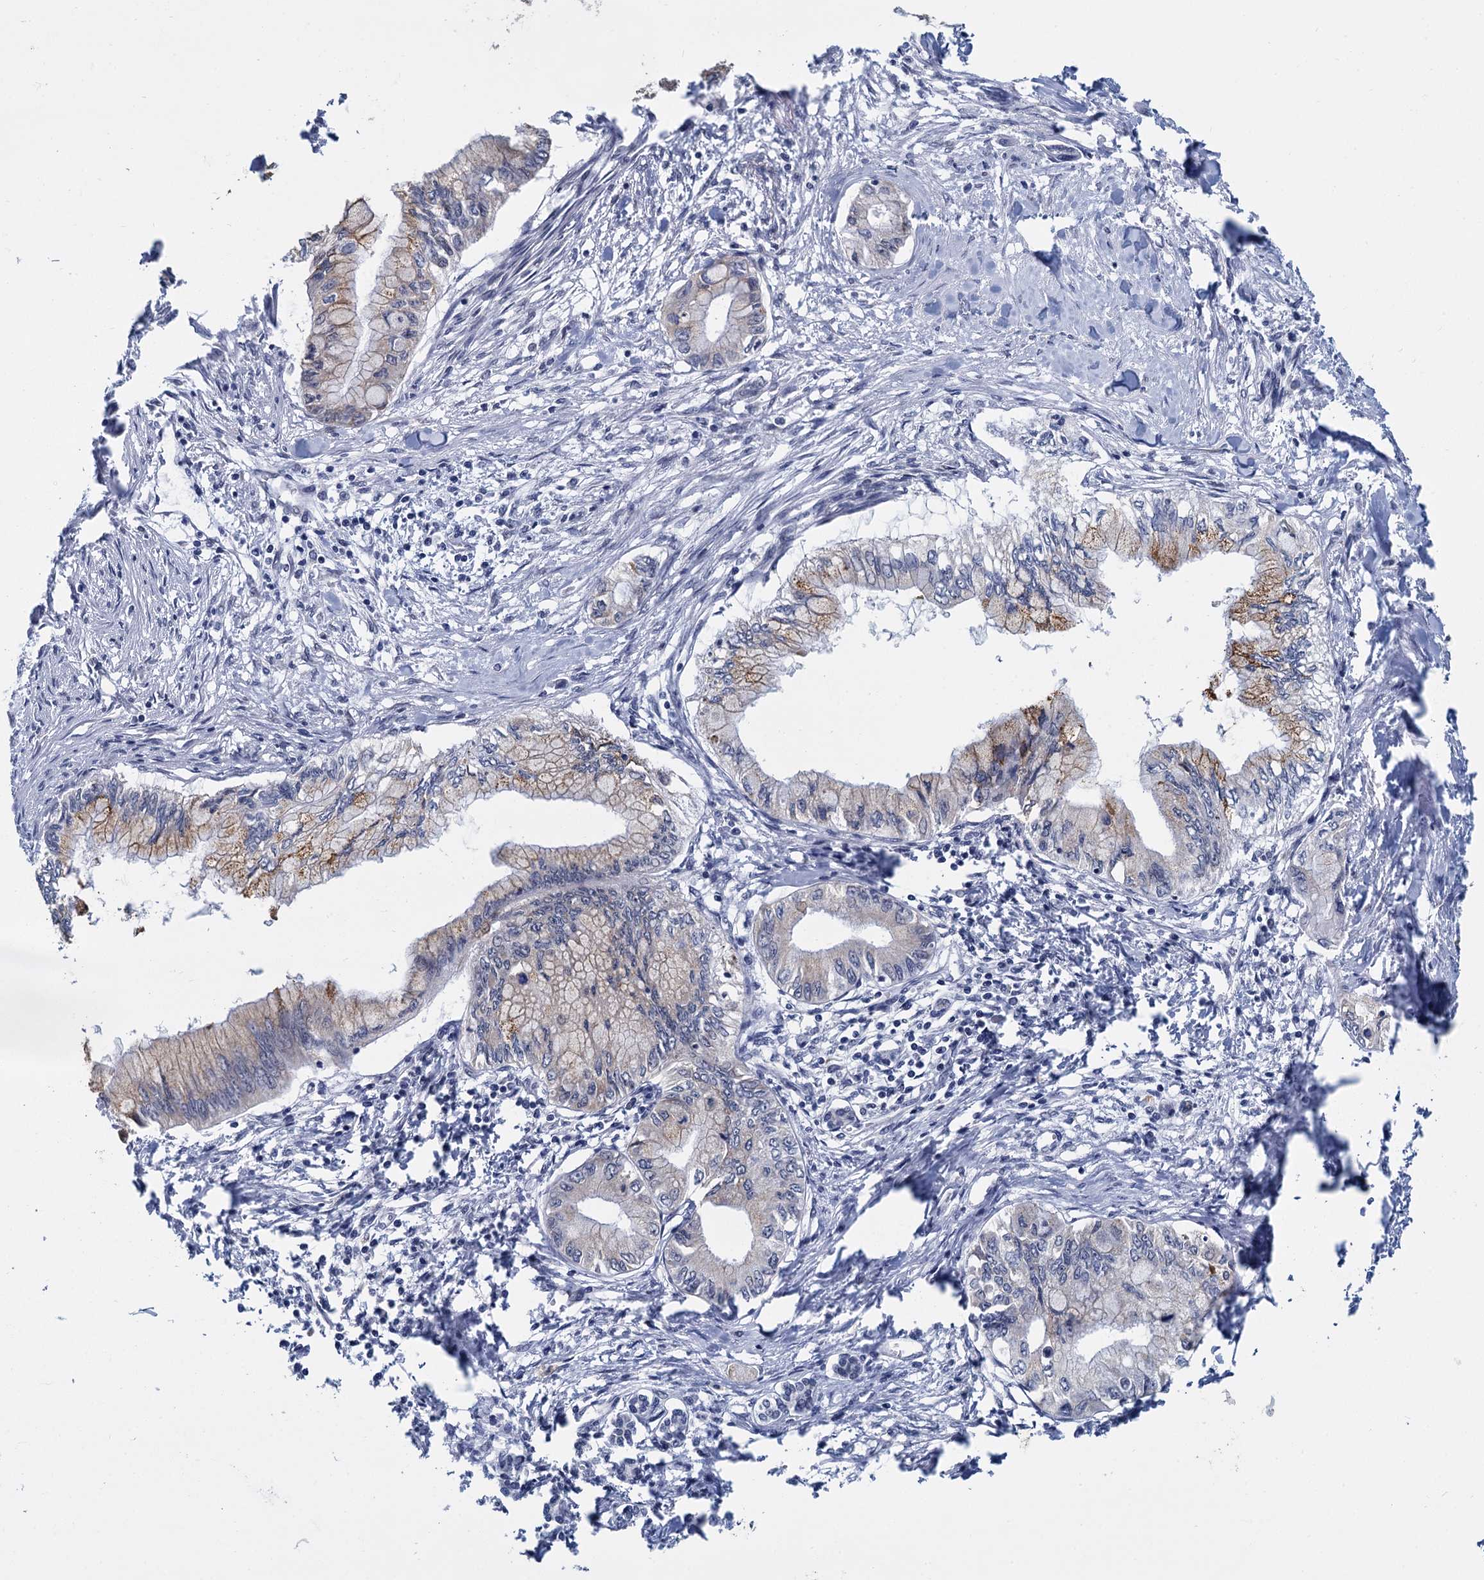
{"staining": {"intensity": "moderate", "quantity": "<25%", "location": "cytoplasmic/membranous"}, "tissue": "pancreatic cancer", "cell_type": "Tumor cells", "image_type": "cancer", "snomed": [{"axis": "morphology", "description": "Adenocarcinoma, NOS"}, {"axis": "topography", "description": "Pancreas"}], "caption": "Protein expression analysis of human adenocarcinoma (pancreatic) reveals moderate cytoplasmic/membranous staining in approximately <25% of tumor cells.", "gene": "RPRD1A", "patient": {"sex": "male", "age": 48}}